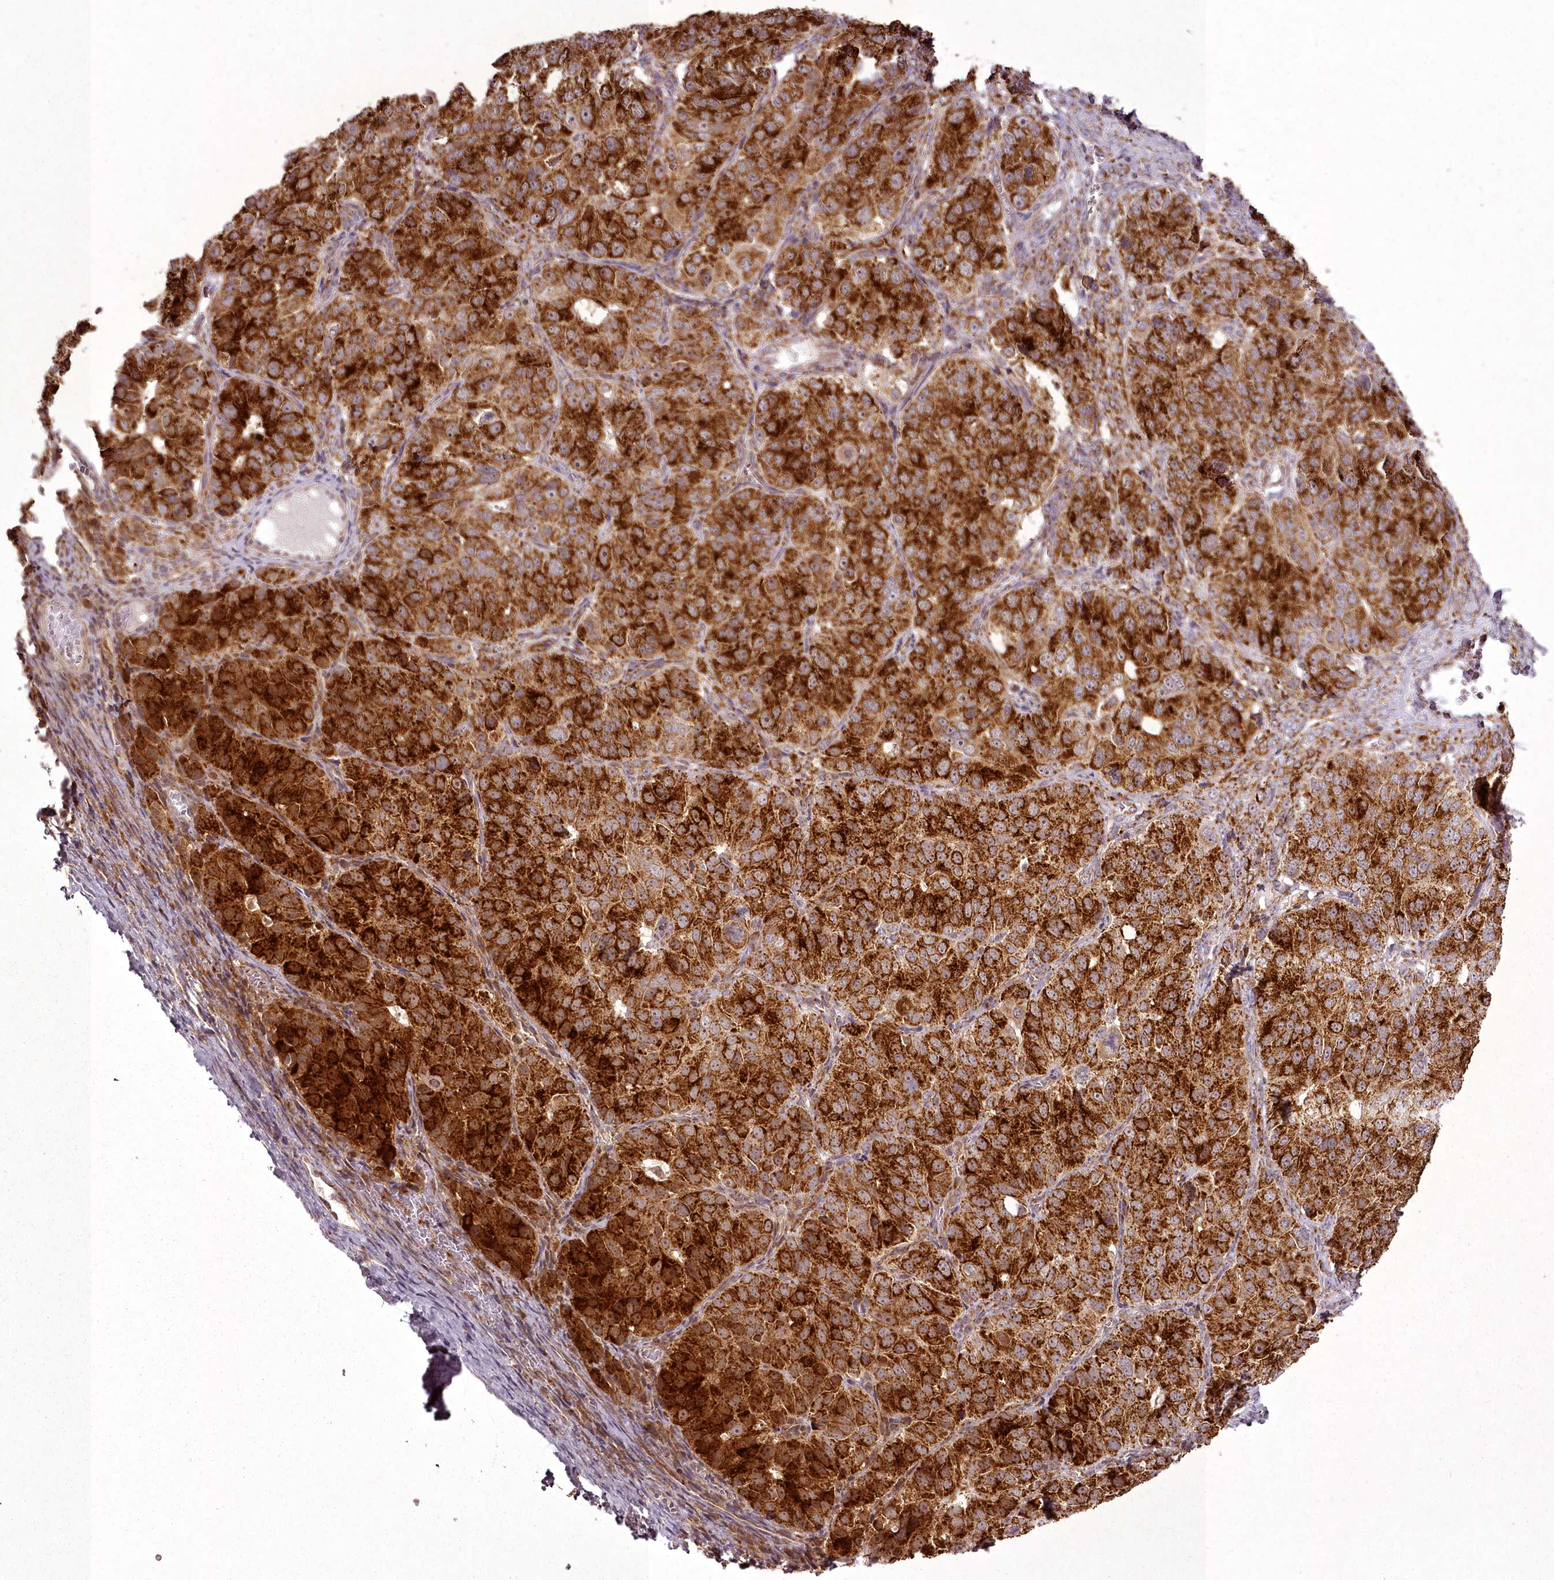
{"staining": {"intensity": "strong", "quantity": ">75%", "location": "cytoplasmic/membranous"}, "tissue": "ovarian cancer", "cell_type": "Tumor cells", "image_type": "cancer", "snomed": [{"axis": "morphology", "description": "Carcinoma, endometroid"}, {"axis": "topography", "description": "Ovary"}], "caption": "About >75% of tumor cells in ovarian endometroid carcinoma exhibit strong cytoplasmic/membranous protein staining as visualized by brown immunohistochemical staining.", "gene": "CHCHD2", "patient": {"sex": "female", "age": 51}}